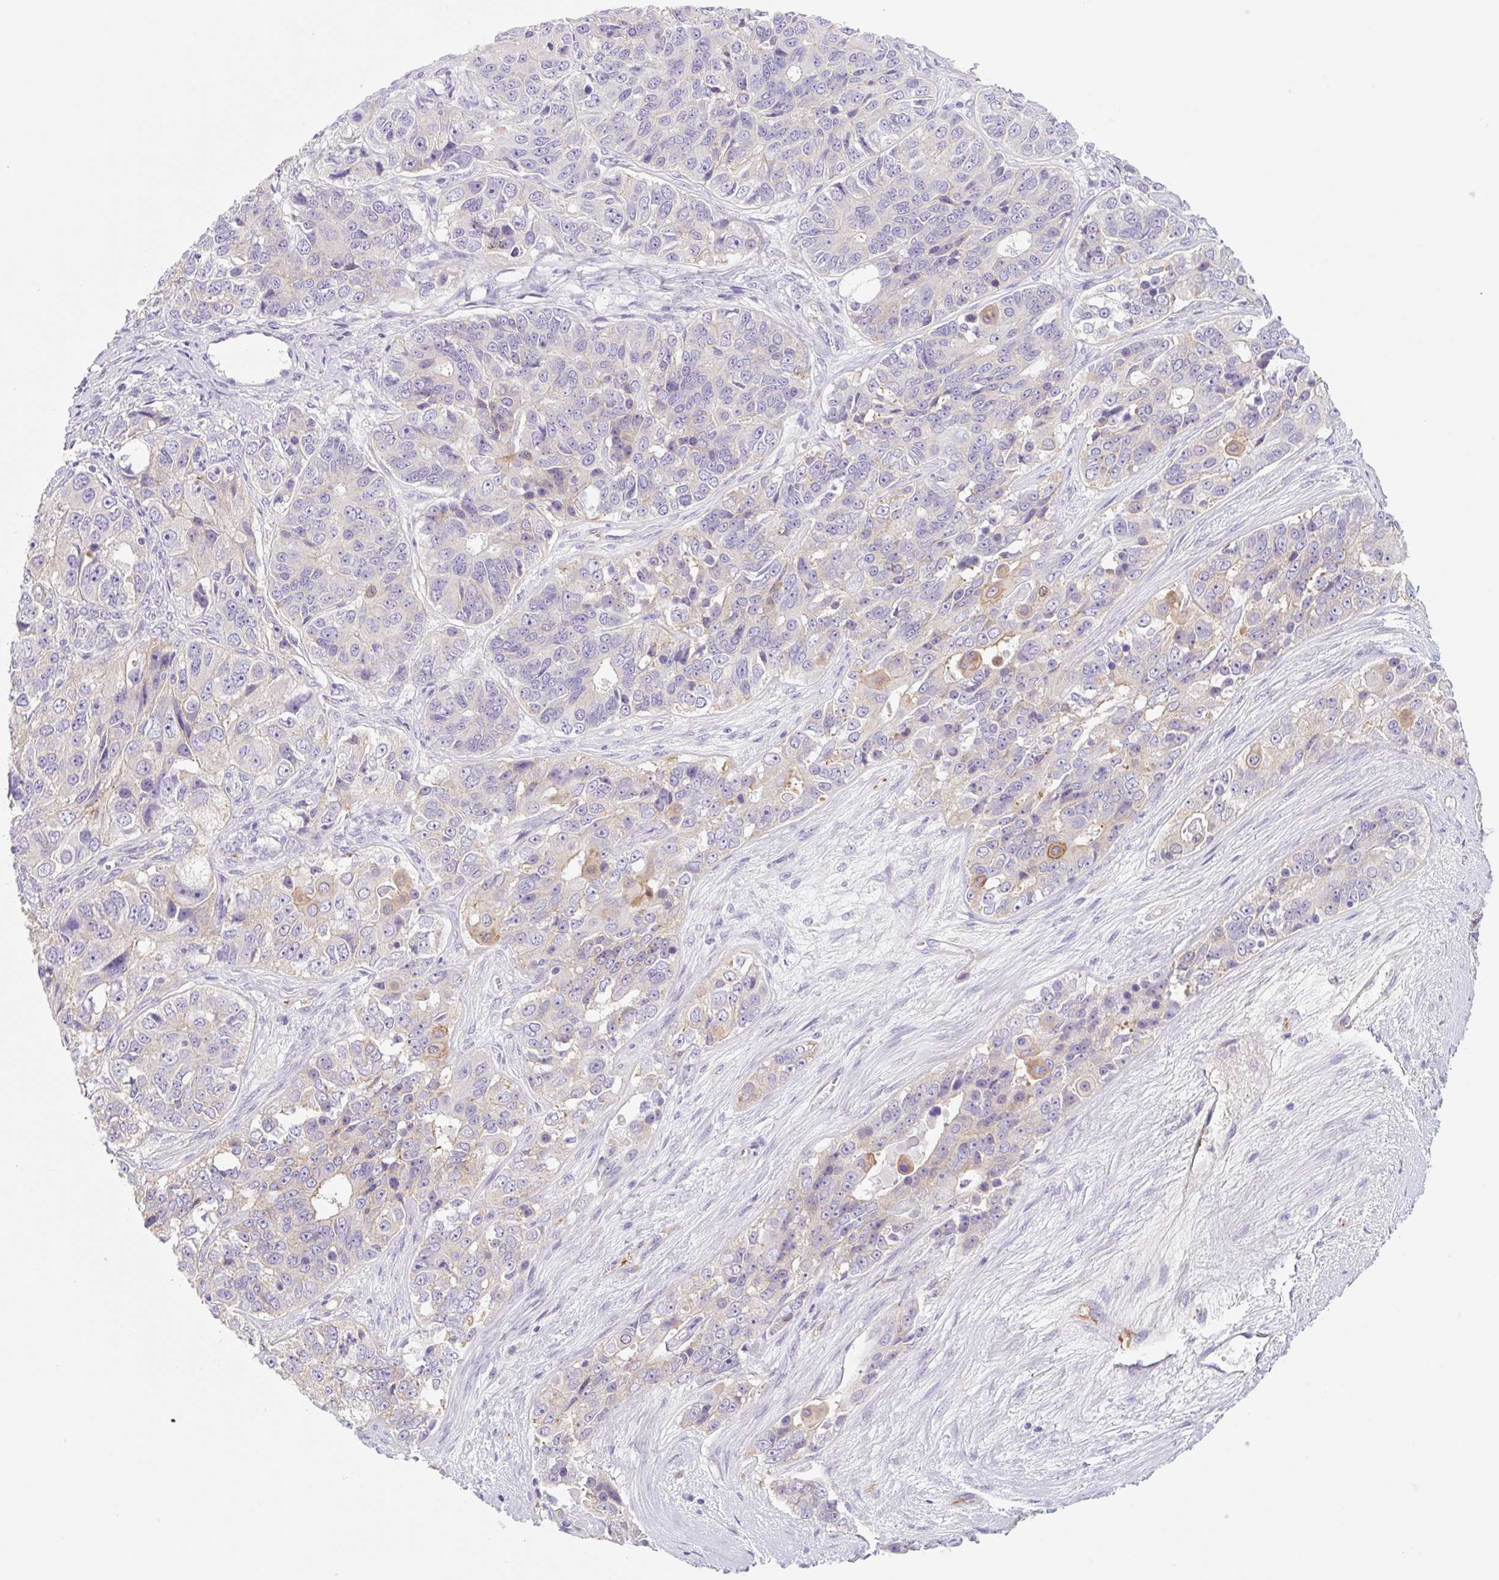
{"staining": {"intensity": "weak", "quantity": "<25%", "location": "cytoplasmic/membranous"}, "tissue": "ovarian cancer", "cell_type": "Tumor cells", "image_type": "cancer", "snomed": [{"axis": "morphology", "description": "Carcinoma, endometroid"}, {"axis": "topography", "description": "Ovary"}], "caption": "The histopathology image exhibits no significant positivity in tumor cells of endometroid carcinoma (ovarian).", "gene": "LYVE1", "patient": {"sex": "female", "age": 51}}